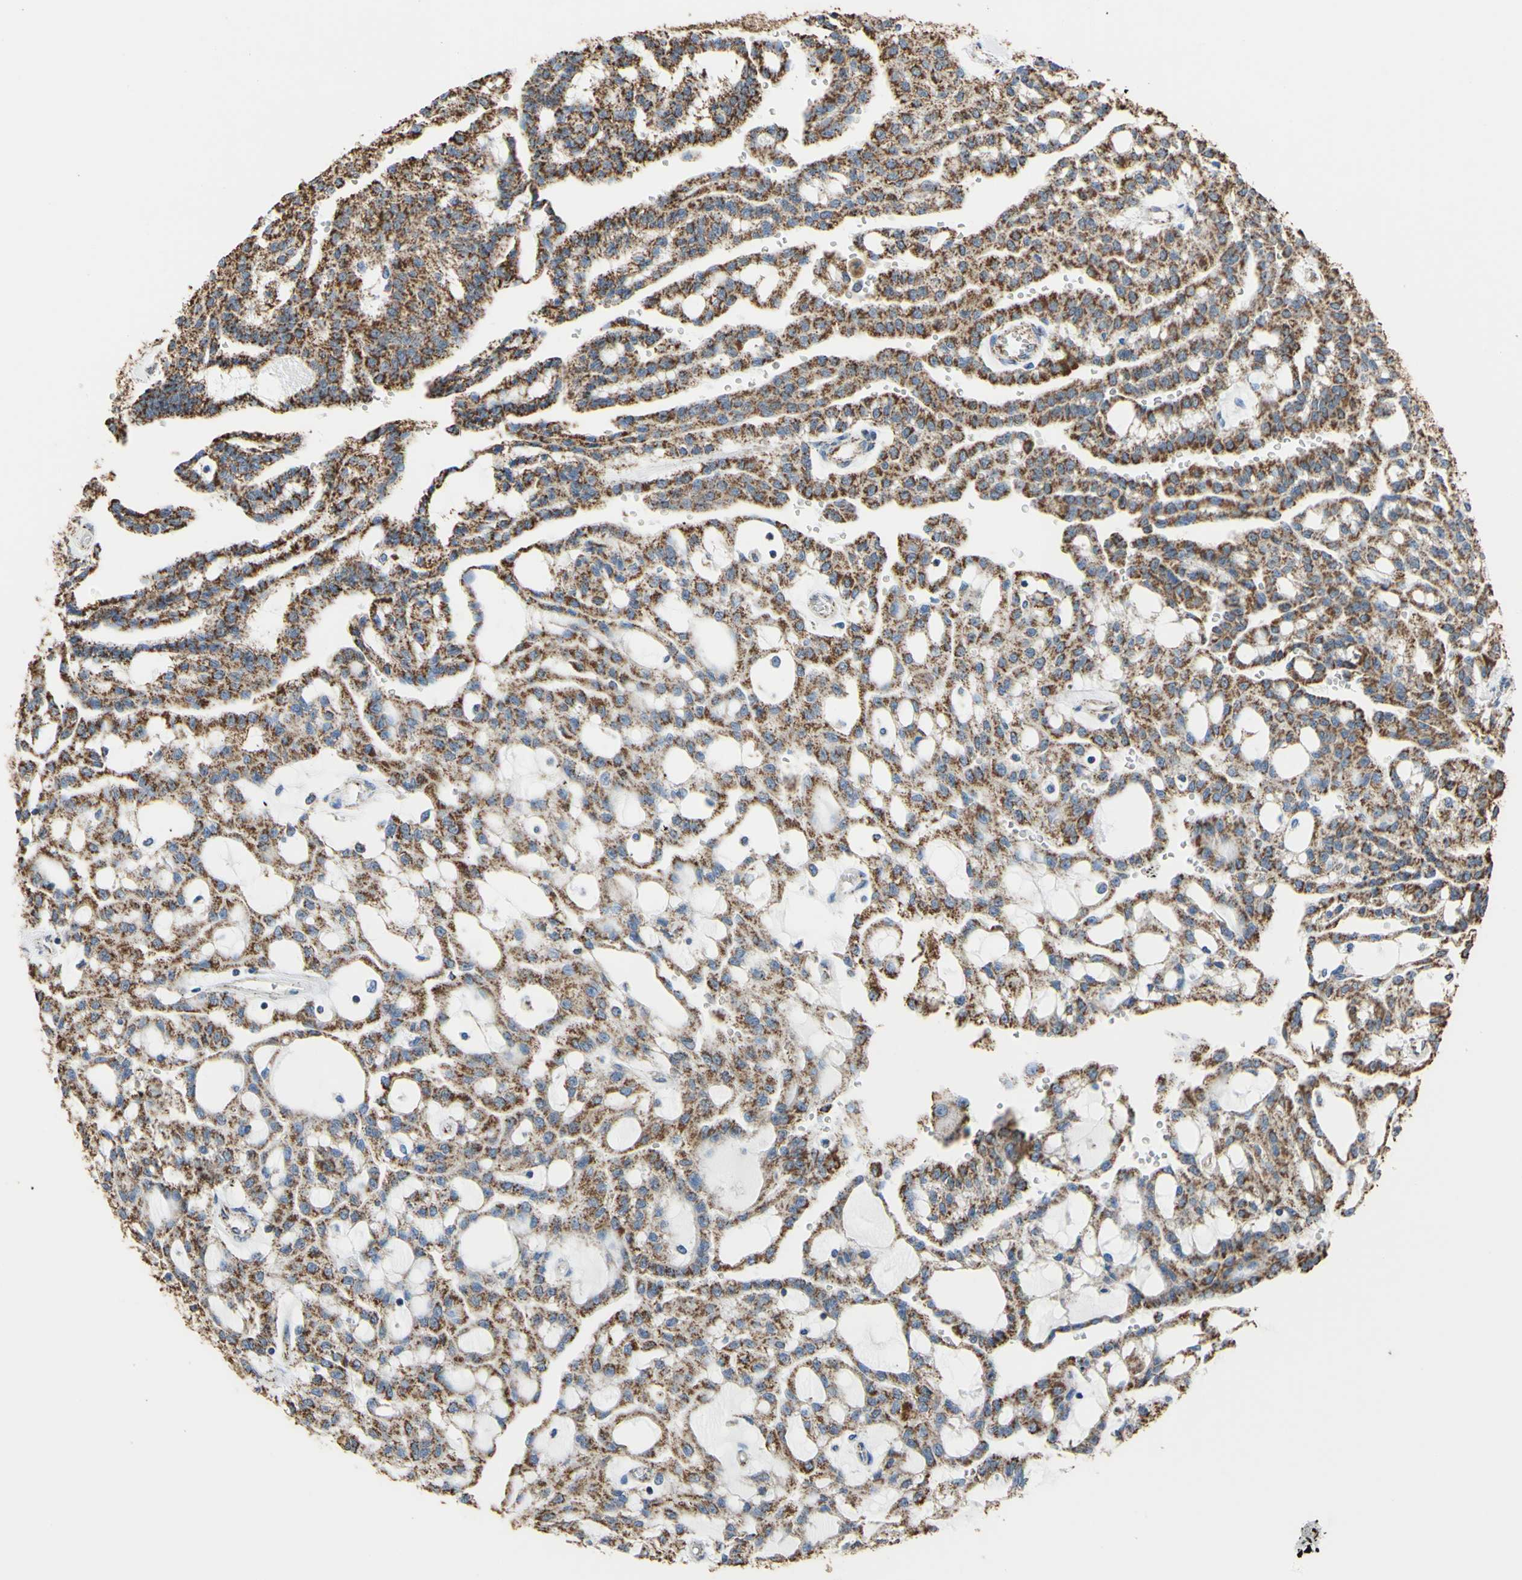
{"staining": {"intensity": "moderate", "quantity": "25%-75%", "location": "cytoplasmic/membranous"}, "tissue": "renal cancer", "cell_type": "Tumor cells", "image_type": "cancer", "snomed": [{"axis": "morphology", "description": "Adenocarcinoma, NOS"}, {"axis": "topography", "description": "Kidney"}], "caption": "The histopathology image demonstrates staining of renal cancer, revealing moderate cytoplasmic/membranous protein positivity (brown color) within tumor cells.", "gene": "CMKLR2", "patient": {"sex": "male", "age": 63}}